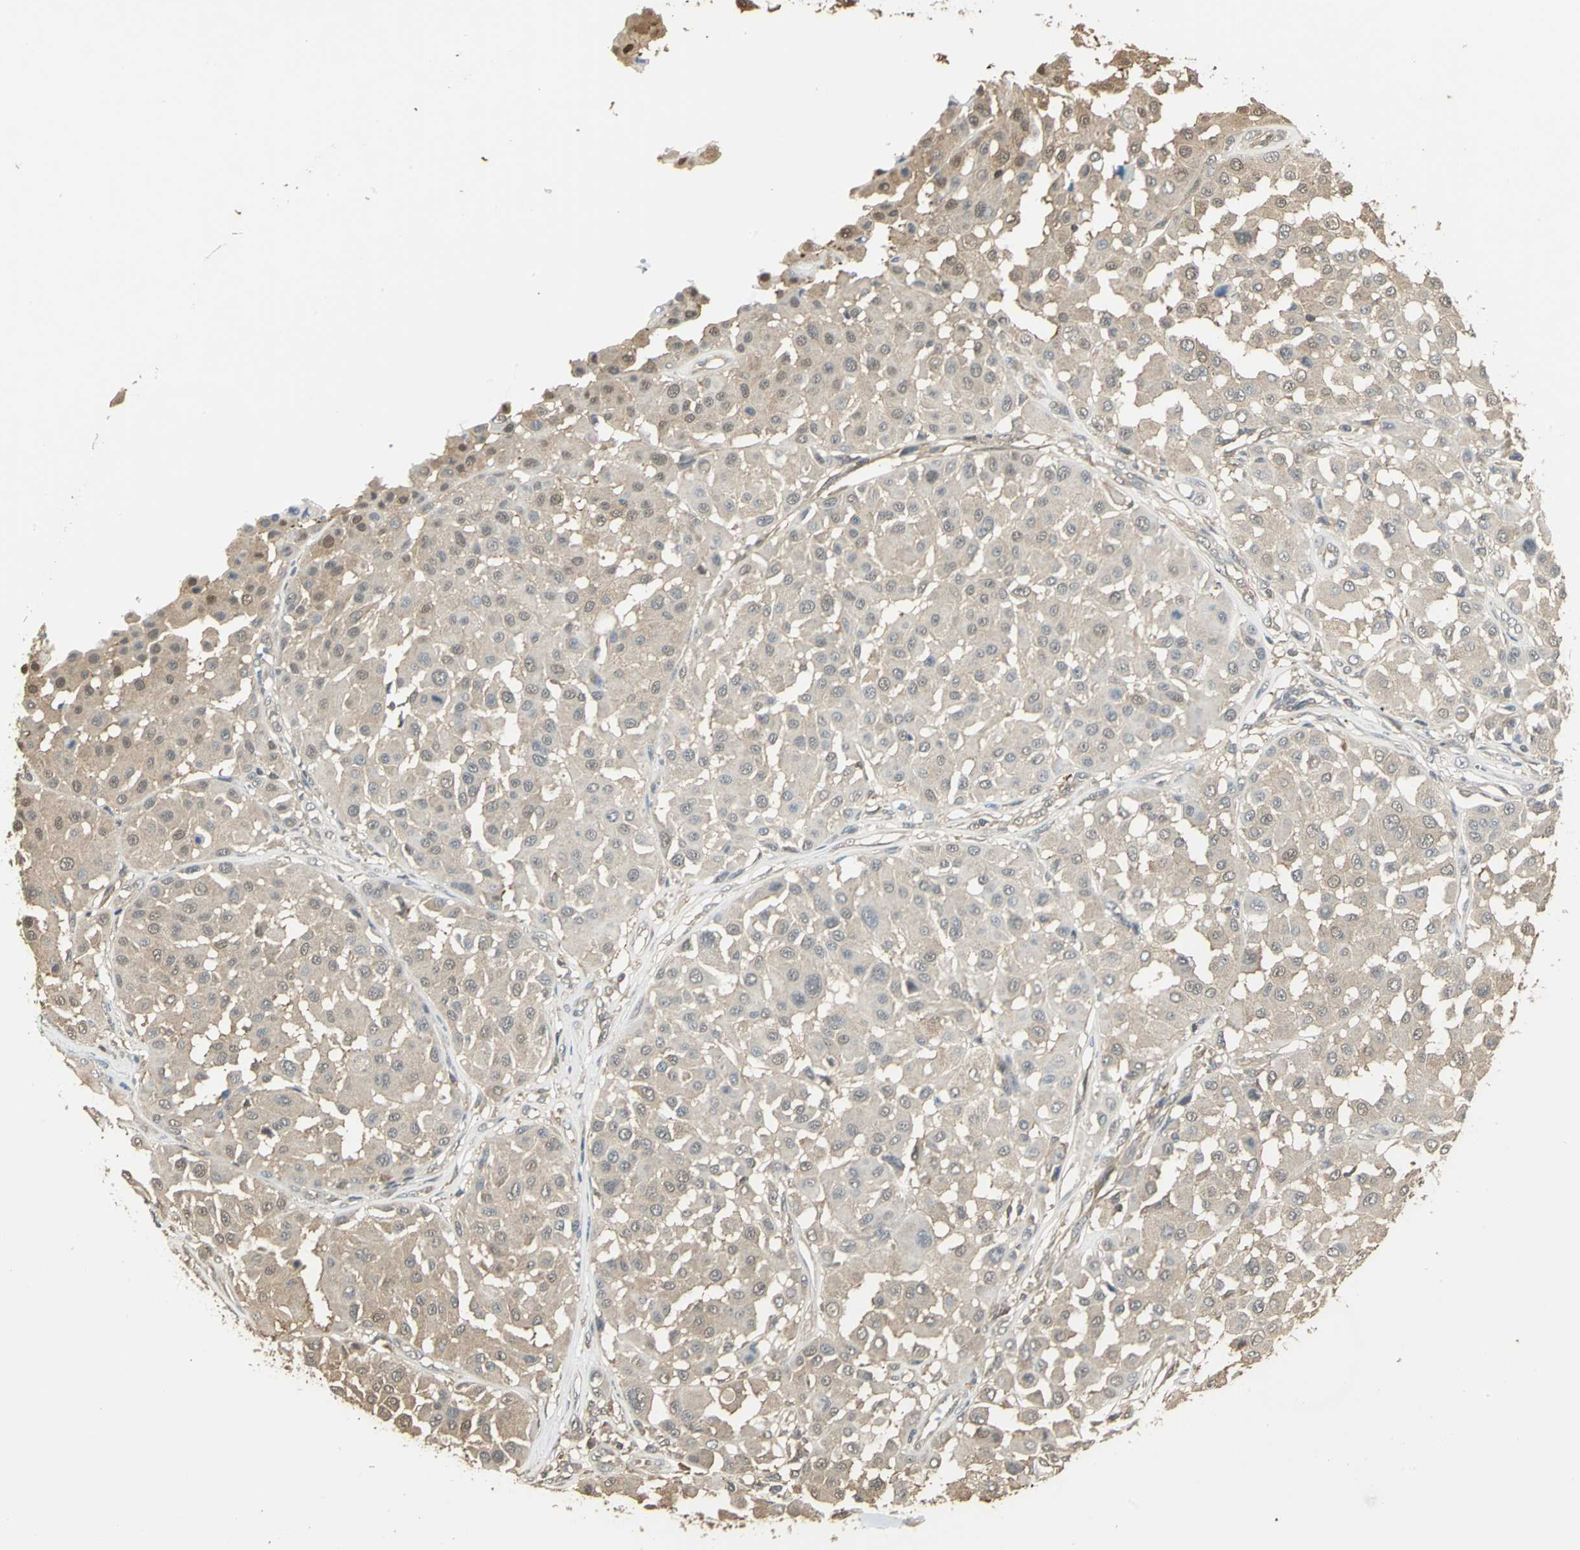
{"staining": {"intensity": "weak", "quantity": ">75%", "location": "cytoplasmic/membranous"}, "tissue": "melanoma", "cell_type": "Tumor cells", "image_type": "cancer", "snomed": [{"axis": "morphology", "description": "Malignant melanoma, Metastatic site"}, {"axis": "topography", "description": "Soft tissue"}], "caption": "A high-resolution micrograph shows IHC staining of malignant melanoma (metastatic site), which shows weak cytoplasmic/membranous expression in about >75% of tumor cells.", "gene": "PARK7", "patient": {"sex": "male", "age": 41}}